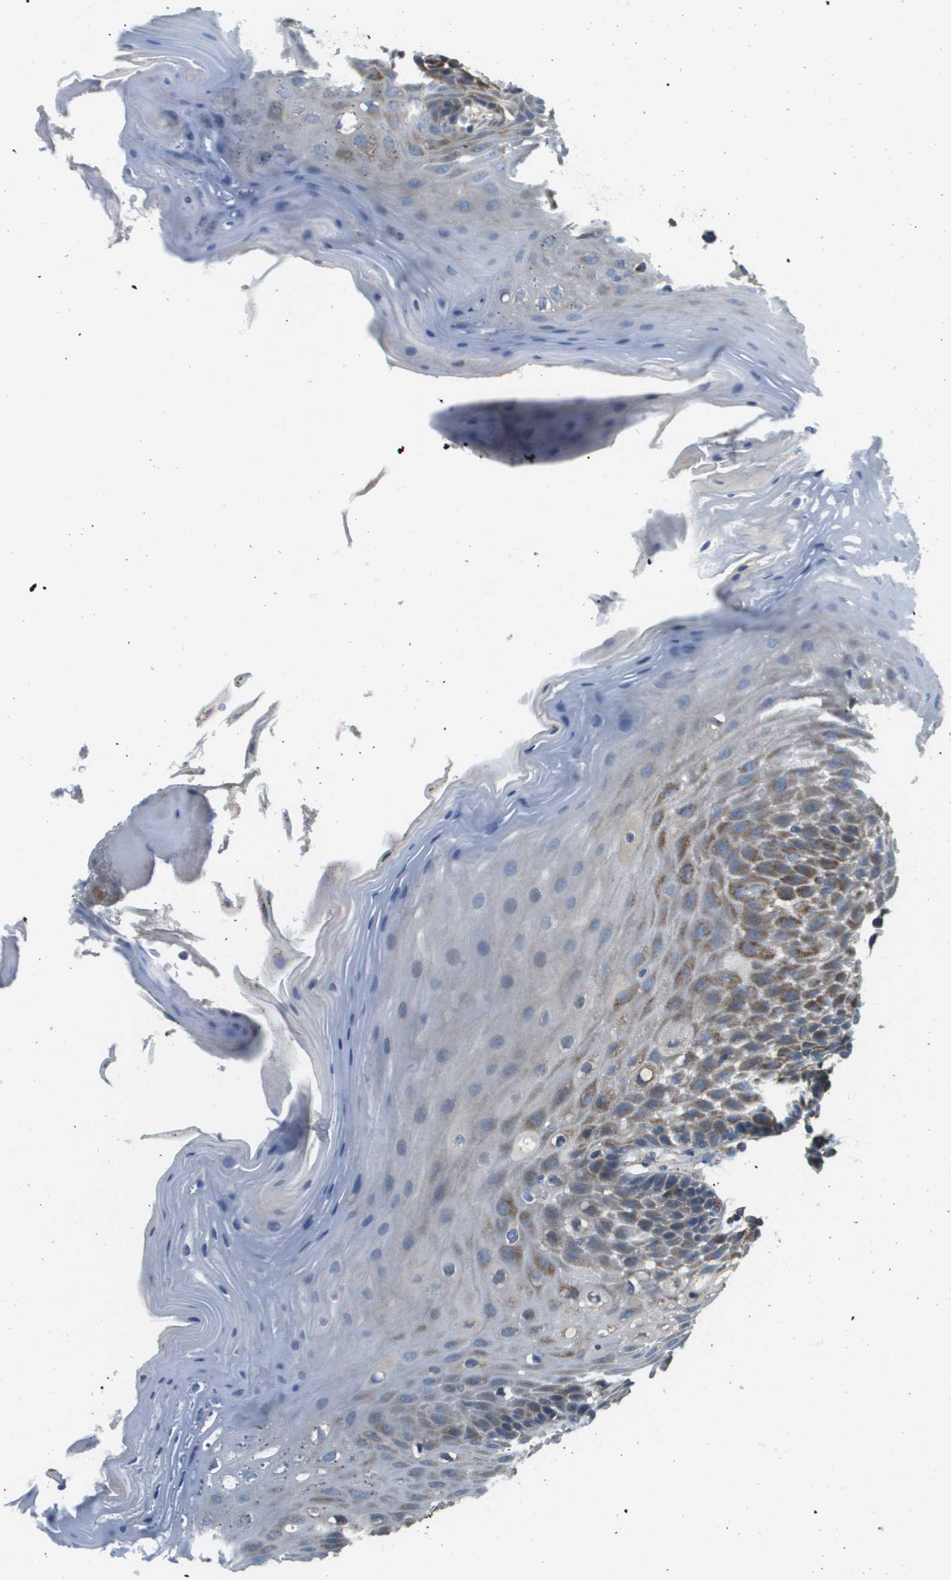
{"staining": {"intensity": "moderate", "quantity": "25%-75%", "location": "cytoplasmic/membranous"}, "tissue": "oral mucosa", "cell_type": "Squamous epithelial cells", "image_type": "normal", "snomed": [{"axis": "morphology", "description": "Normal tissue, NOS"}, {"axis": "morphology", "description": "Squamous cell carcinoma, NOS"}, {"axis": "topography", "description": "Oral tissue"}, {"axis": "topography", "description": "Head-Neck"}], "caption": "Normal oral mucosa exhibits moderate cytoplasmic/membranous staining in about 25%-75% of squamous epithelial cells.", "gene": "NRK", "patient": {"sex": "male", "age": 71}}